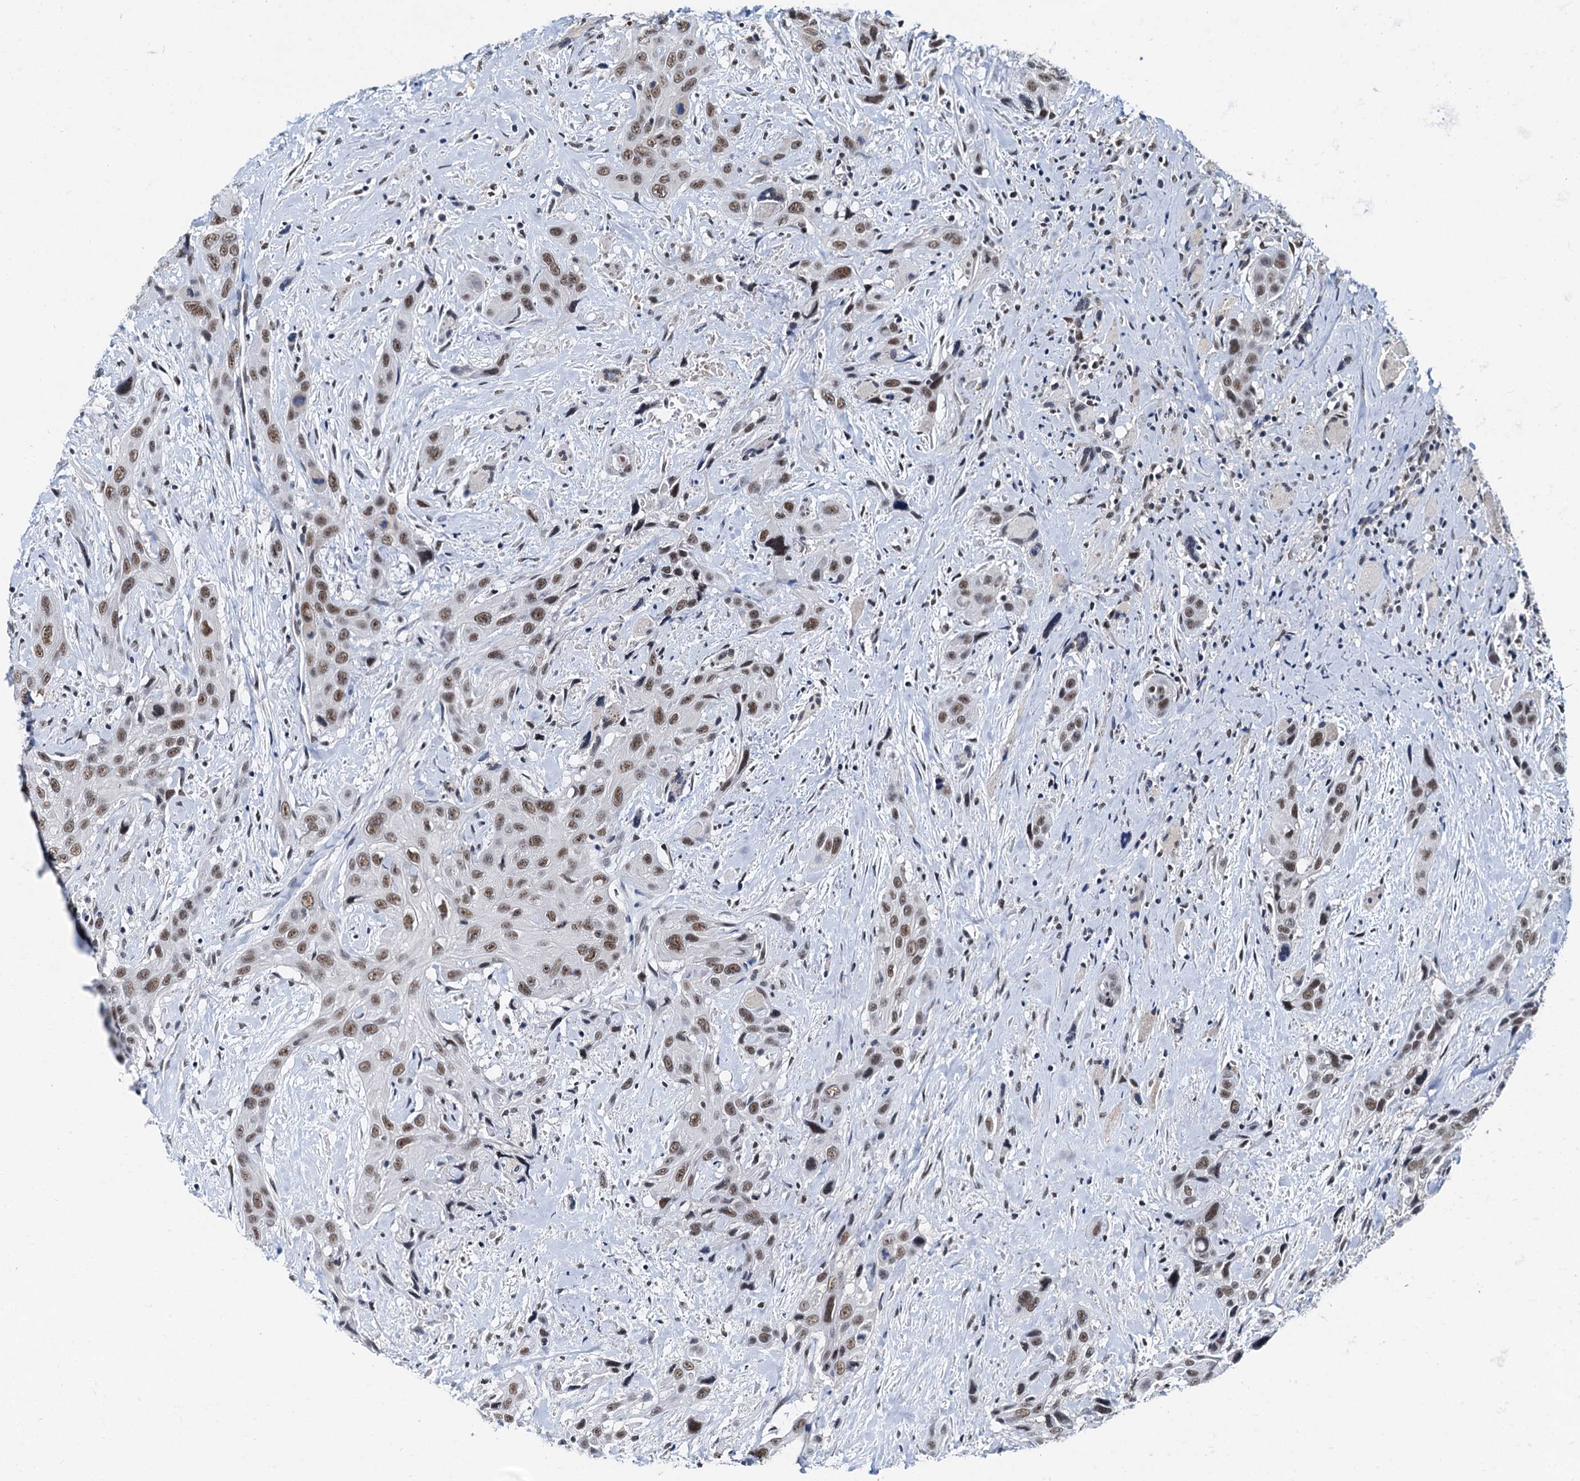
{"staining": {"intensity": "moderate", "quantity": ">75%", "location": "nuclear"}, "tissue": "head and neck cancer", "cell_type": "Tumor cells", "image_type": "cancer", "snomed": [{"axis": "morphology", "description": "Squamous cell carcinoma, NOS"}, {"axis": "topography", "description": "Head-Neck"}], "caption": "Immunohistochemical staining of head and neck cancer (squamous cell carcinoma) displays moderate nuclear protein staining in about >75% of tumor cells.", "gene": "SNRPD1", "patient": {"sex": "male", "age": 81}}